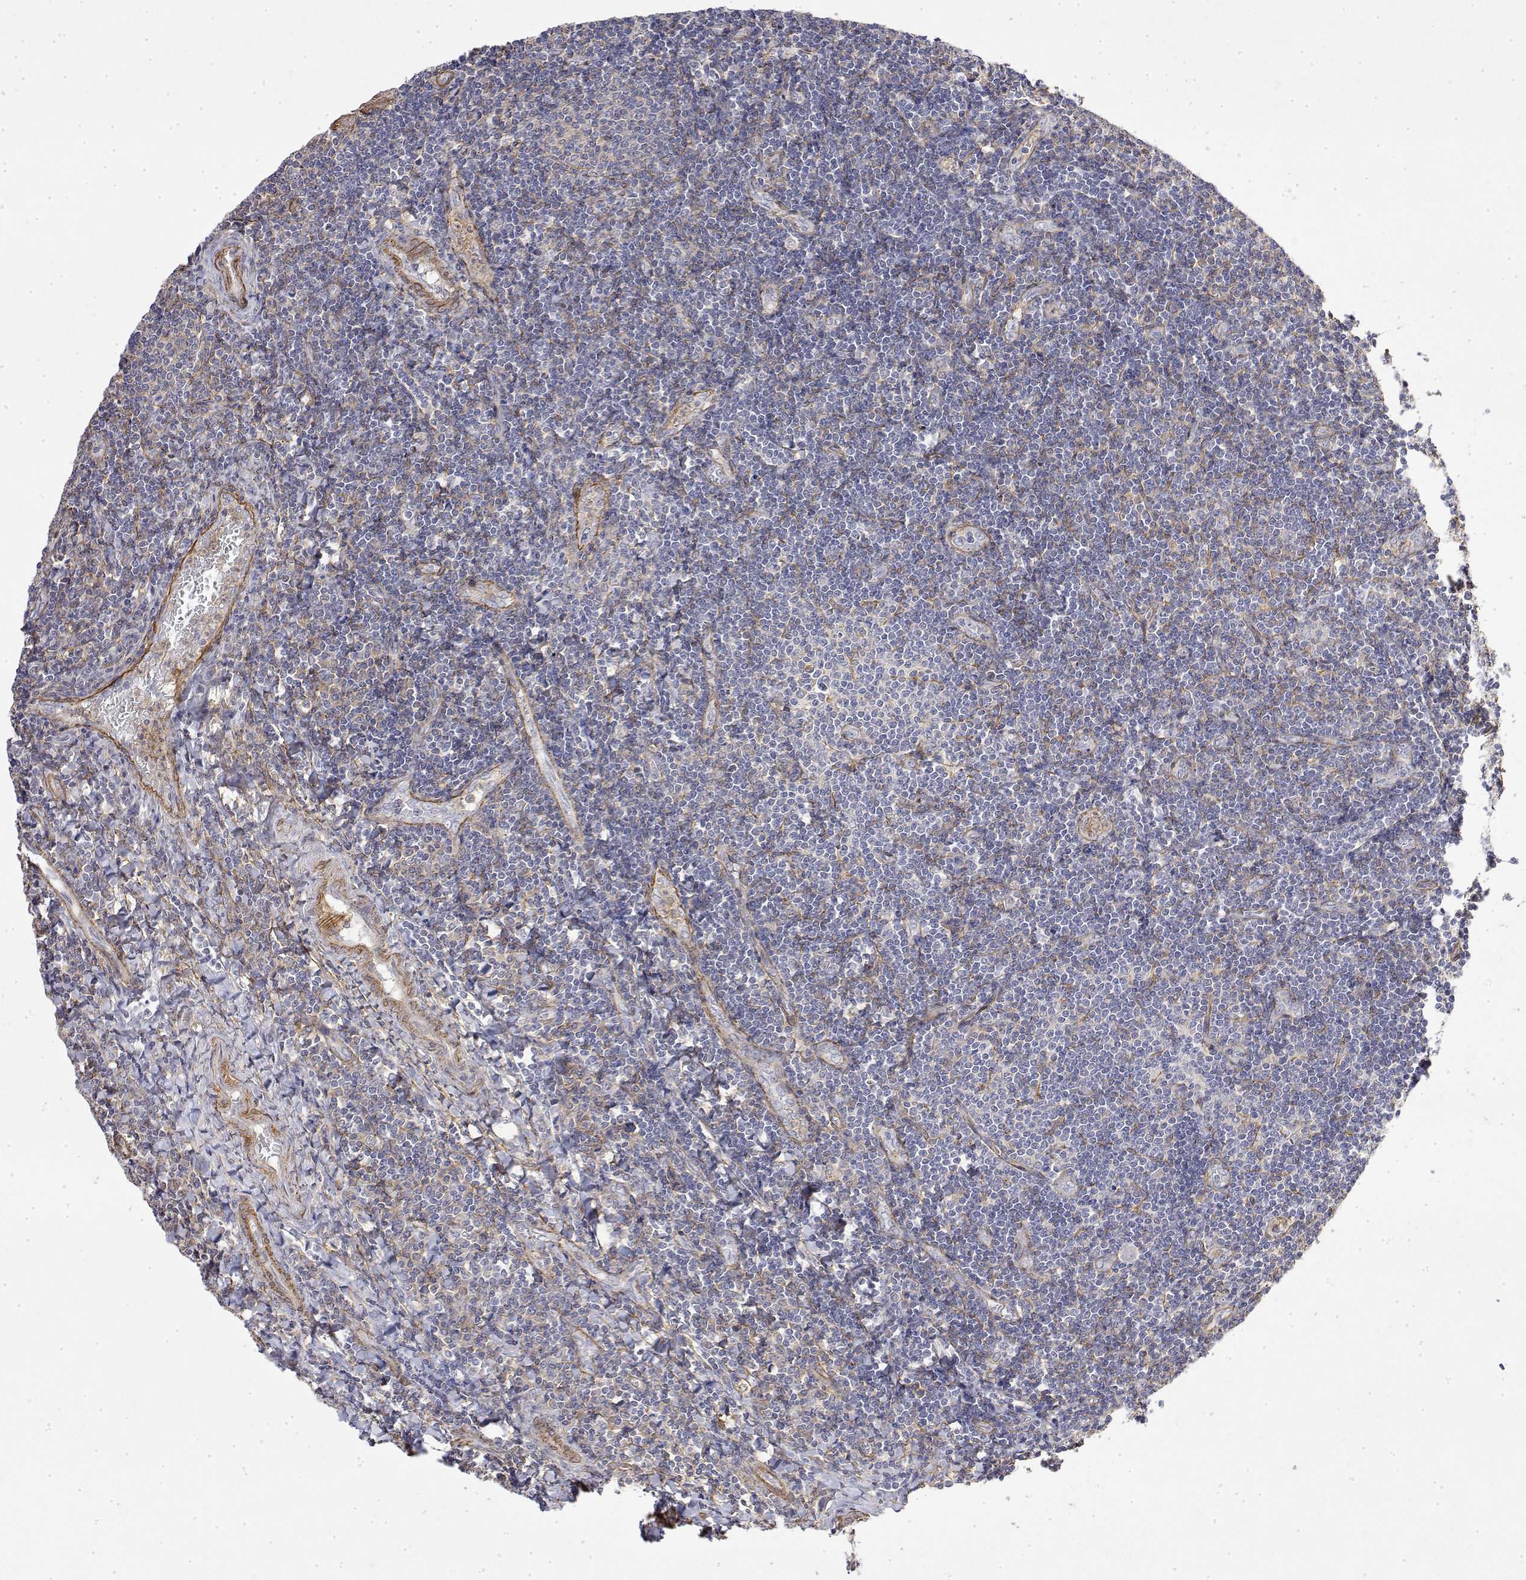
{"staining": {"intensity": "moderate", "quantity": "<25%", "location": "cytoplasmic/membranous"}, "tissue": "tonsil", "cell_type": "Germinal center cells", "image_type": "normal", "snomed": [{"axis": "morphology", "description": "Normal tissue, NOS"}, {"axis": "morphology", "description": "Inflammation, NOS"}, {"axis": "topography", "description": "Tonsil"}], "caption": "IHC micrograph of unremarkable tonsil: human tonsil stained using IHC demonstrates low levels of moderate protein expression localized specifically in the cytoplasmic/membranous of germinal center cells, appearing as a cytoplasmic/membranous brown color.", "gene": "SOWAHD", "patient": {"sex": "female", "age": 31}}